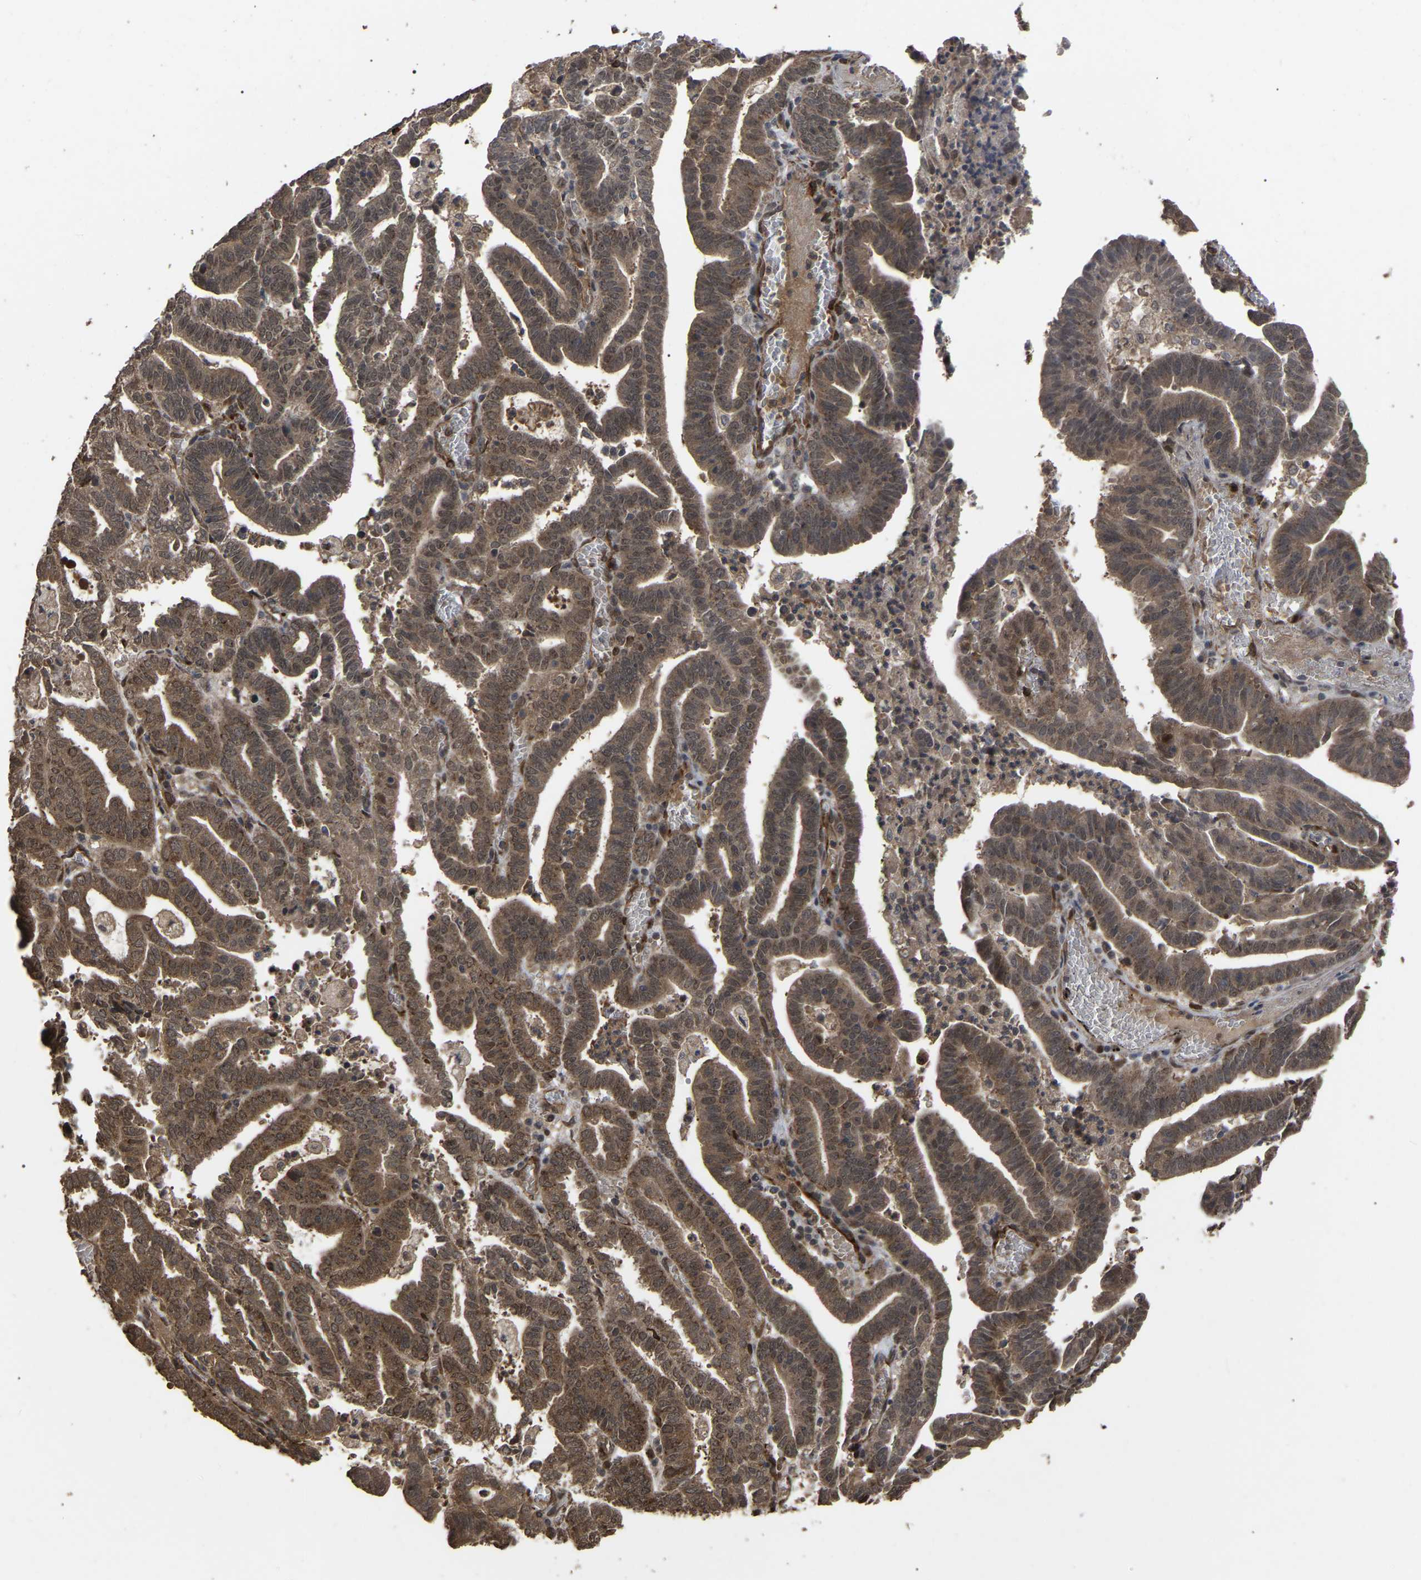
{"staining": {"intensity": "moderate", "quantity": ">75%", "location": "cytoplasmic/membranous"}, "tissue": "endometrial cancer", "cell_type": "Tumor cells", "image_type": "cancer", "snomed": [{"axis": "morphology", "description": "Adenocarcinoma, NOS"}, {"axis": "topography", "description": "Uterus"}], "caption": "Tumor cells display moderate cytoplasmic/membranous positivity in approximately >75% of cells in endometrial cancer (adenocarcinoma).", "gene": "FAM161B", "patient": {"sex": "female", "age": 83}}